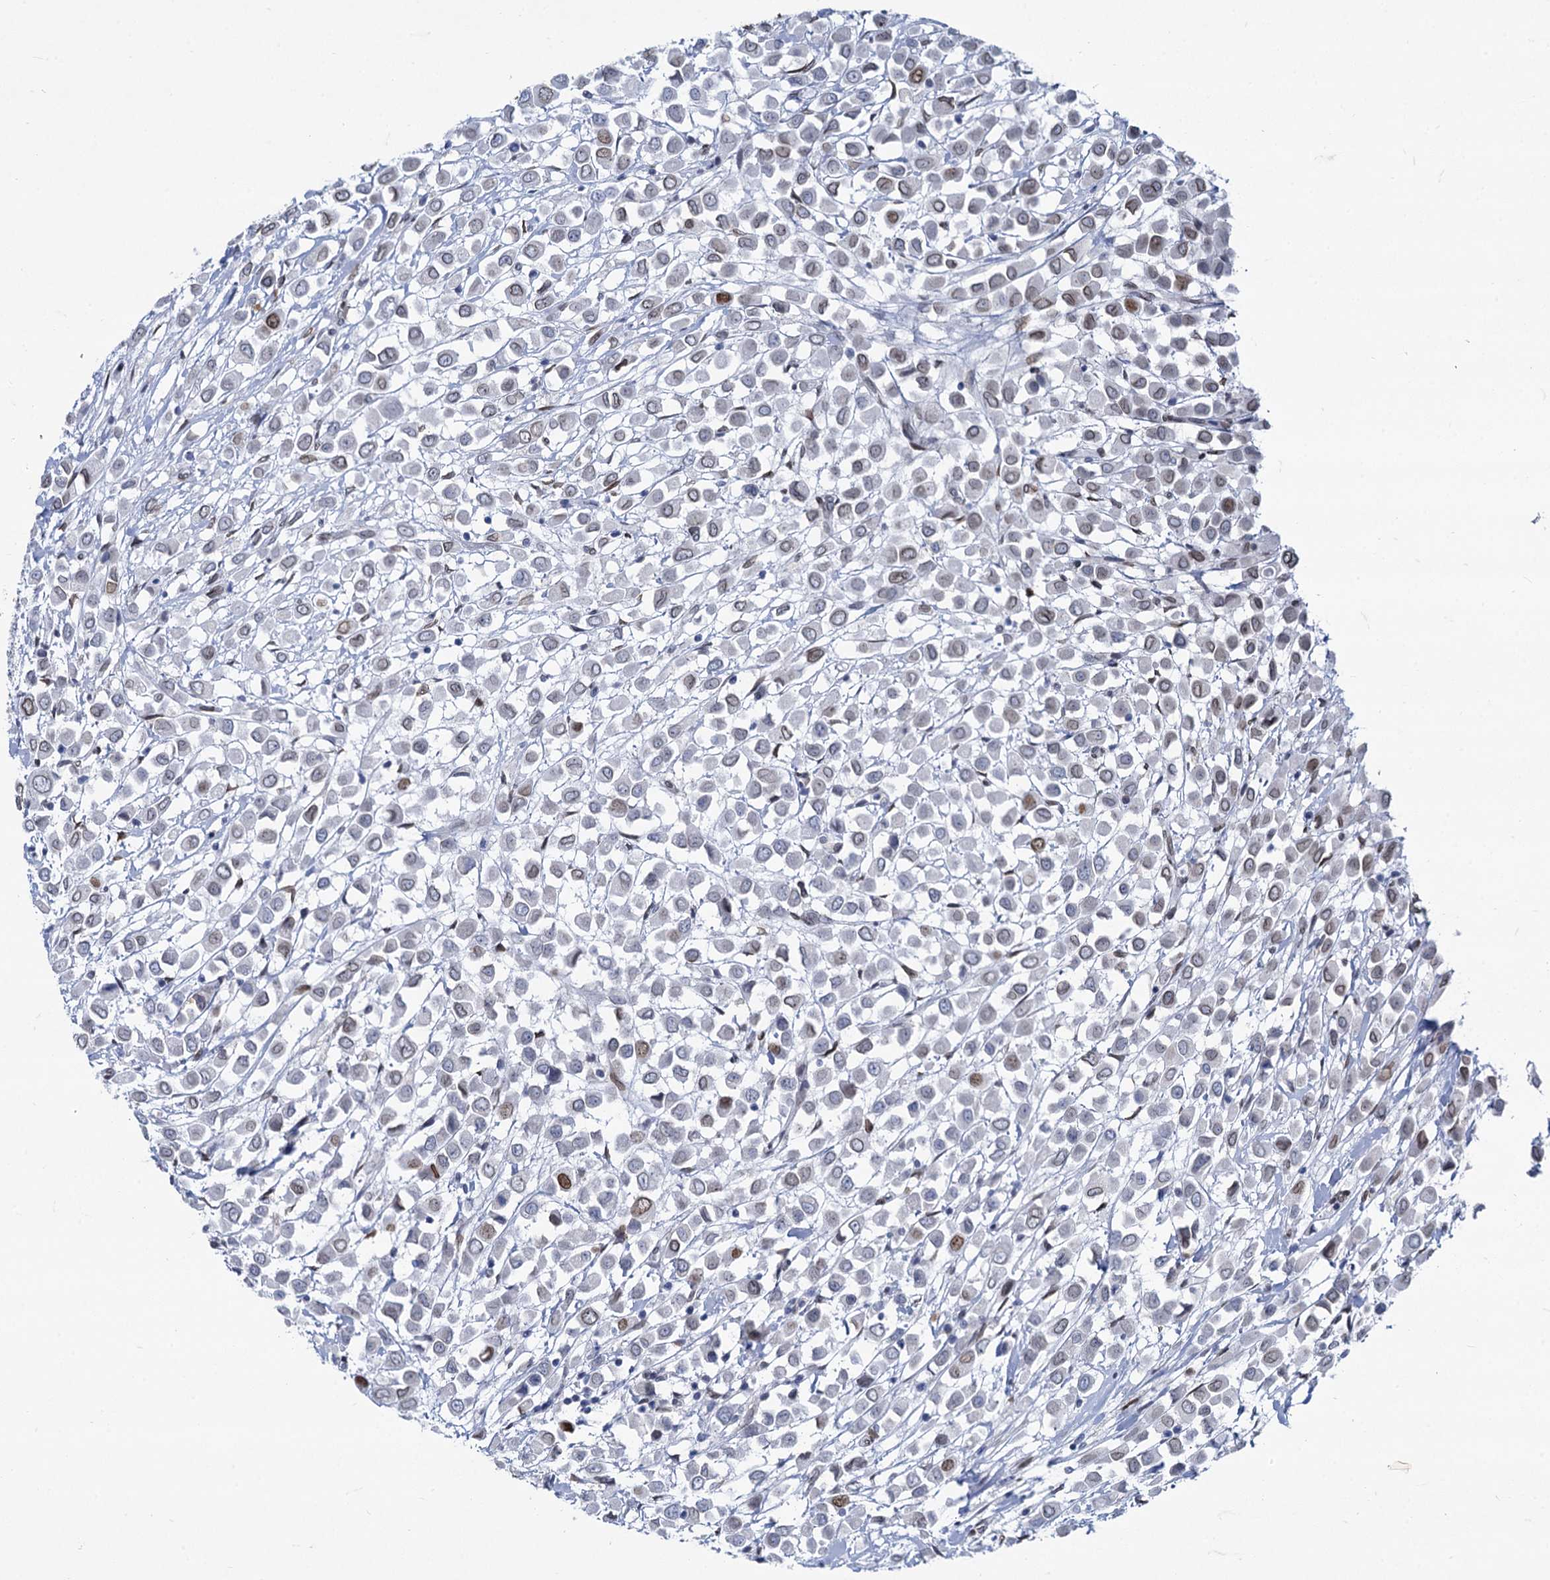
{"staining": {"intensity": "weak", "quantity": "25%-75%", "location": "cytoplasmic/membranous,nuclear"}, "tissue": "breast cancer", "cell_type": "Tumor cells", "image_type": "cancer", "snomed": [{"axis": "morphology", "description": "Duct carcinoma"}, {"axis": "topography", "description": "Breast"}], "caption": "Immunohistochemical staining of human breast intraductal carcinoma exhibits low levels of weak cytoplasmic/membranous and nuclear protein staining in approximately 25%-75% of tumor cells.", "gene": "PRSS35", "patient": {"sex": "female", "age": 61}}